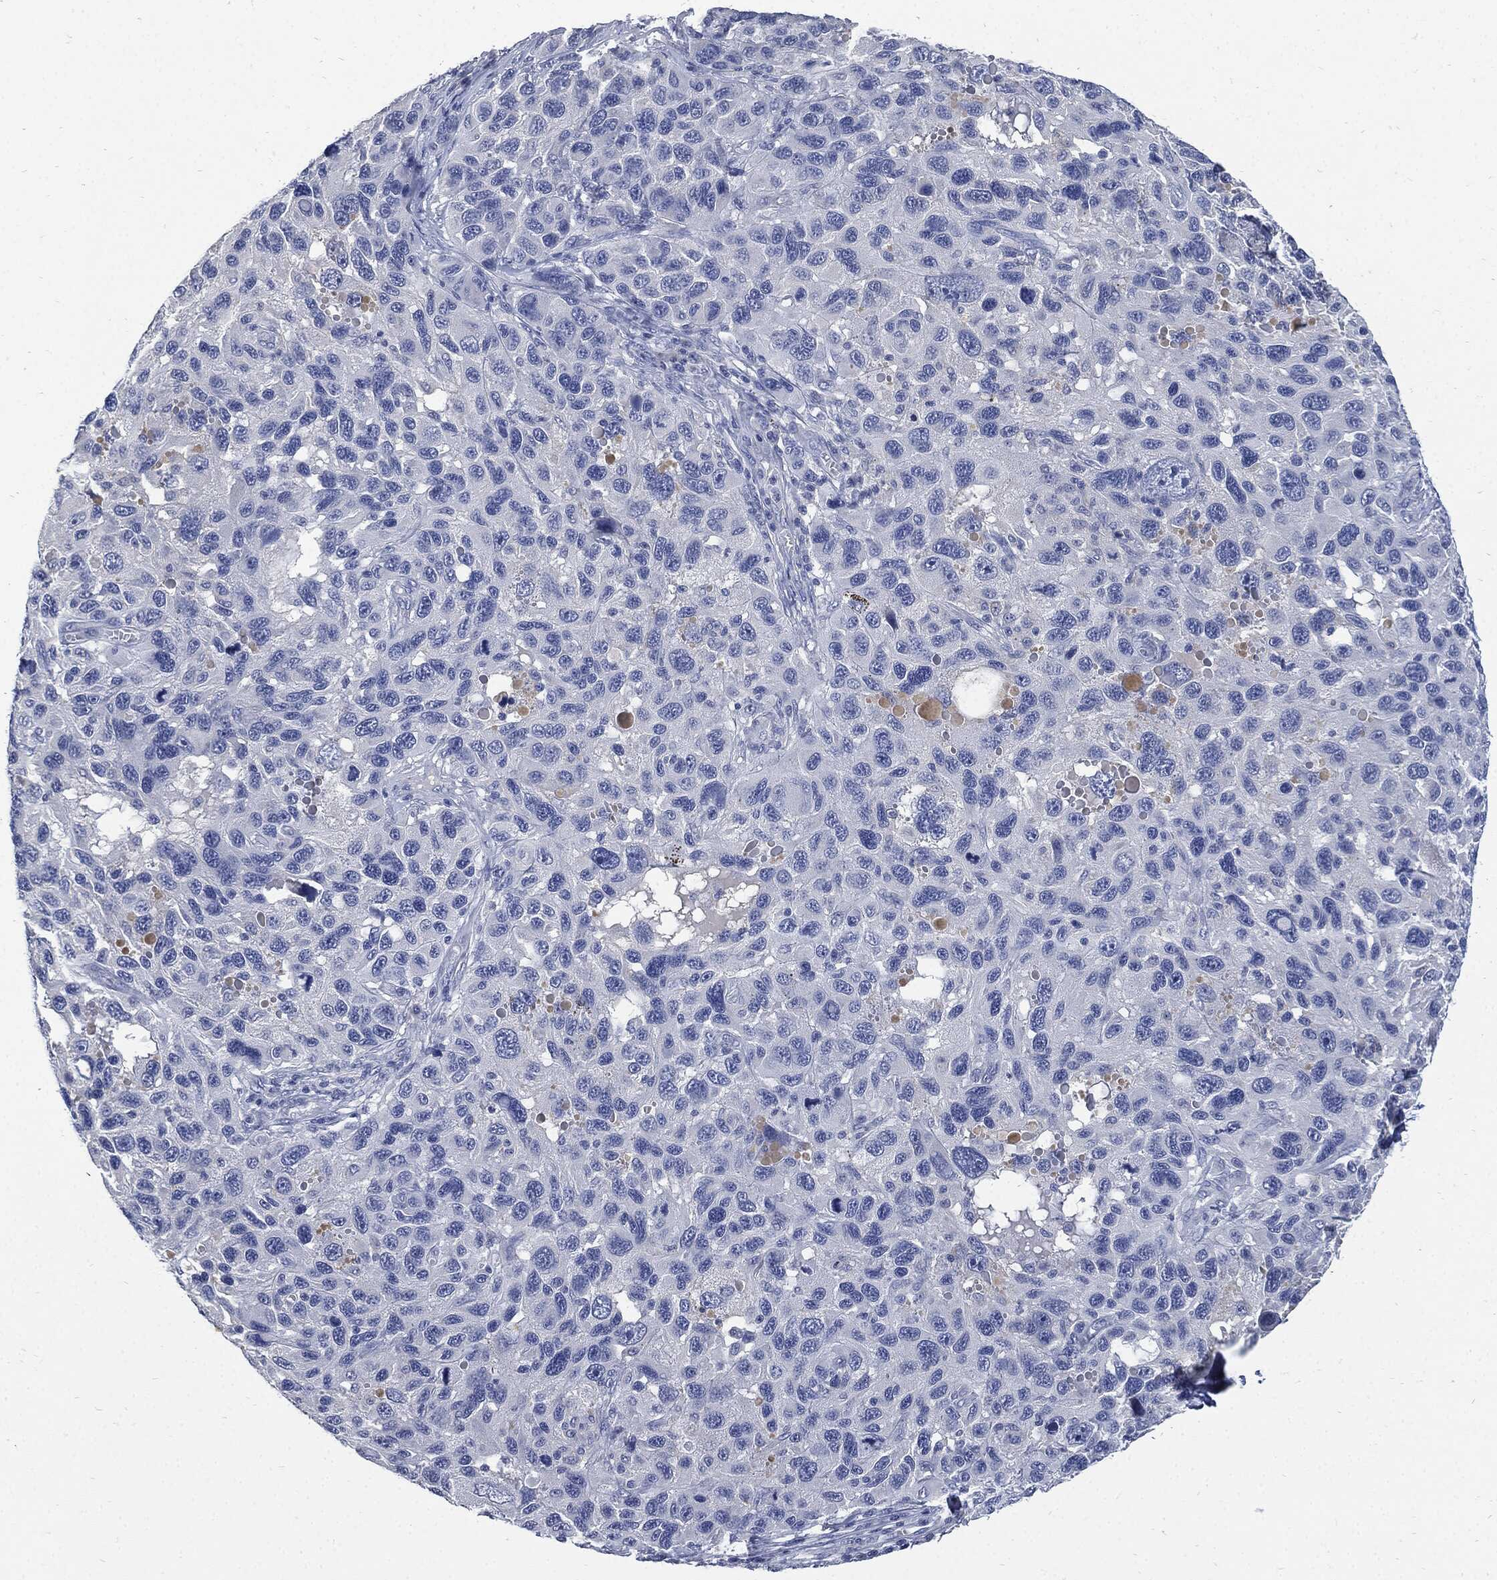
{"staining": {"intensity": "negative", "quantity": "none", "location": "none"}, "tissue": "melanoma", "cell_type": "Tumor cells", "image_type": "cancer", "snomed": [{"axis": "morphology", "description": "Malignant melanoma, NOS"}, {"axis": "topography", "description": "Skin"}], "caption": "Image shows no protein positivity in tumor cells of malignant melanoma tissue. The staining was performed using DAB to visualize the protein expression in brown, while the nuclei were stained in blue with hematoxylin (Magnification: 20x).", "gene": "CPE", "patient": {"sex": "male", "age": 53}}